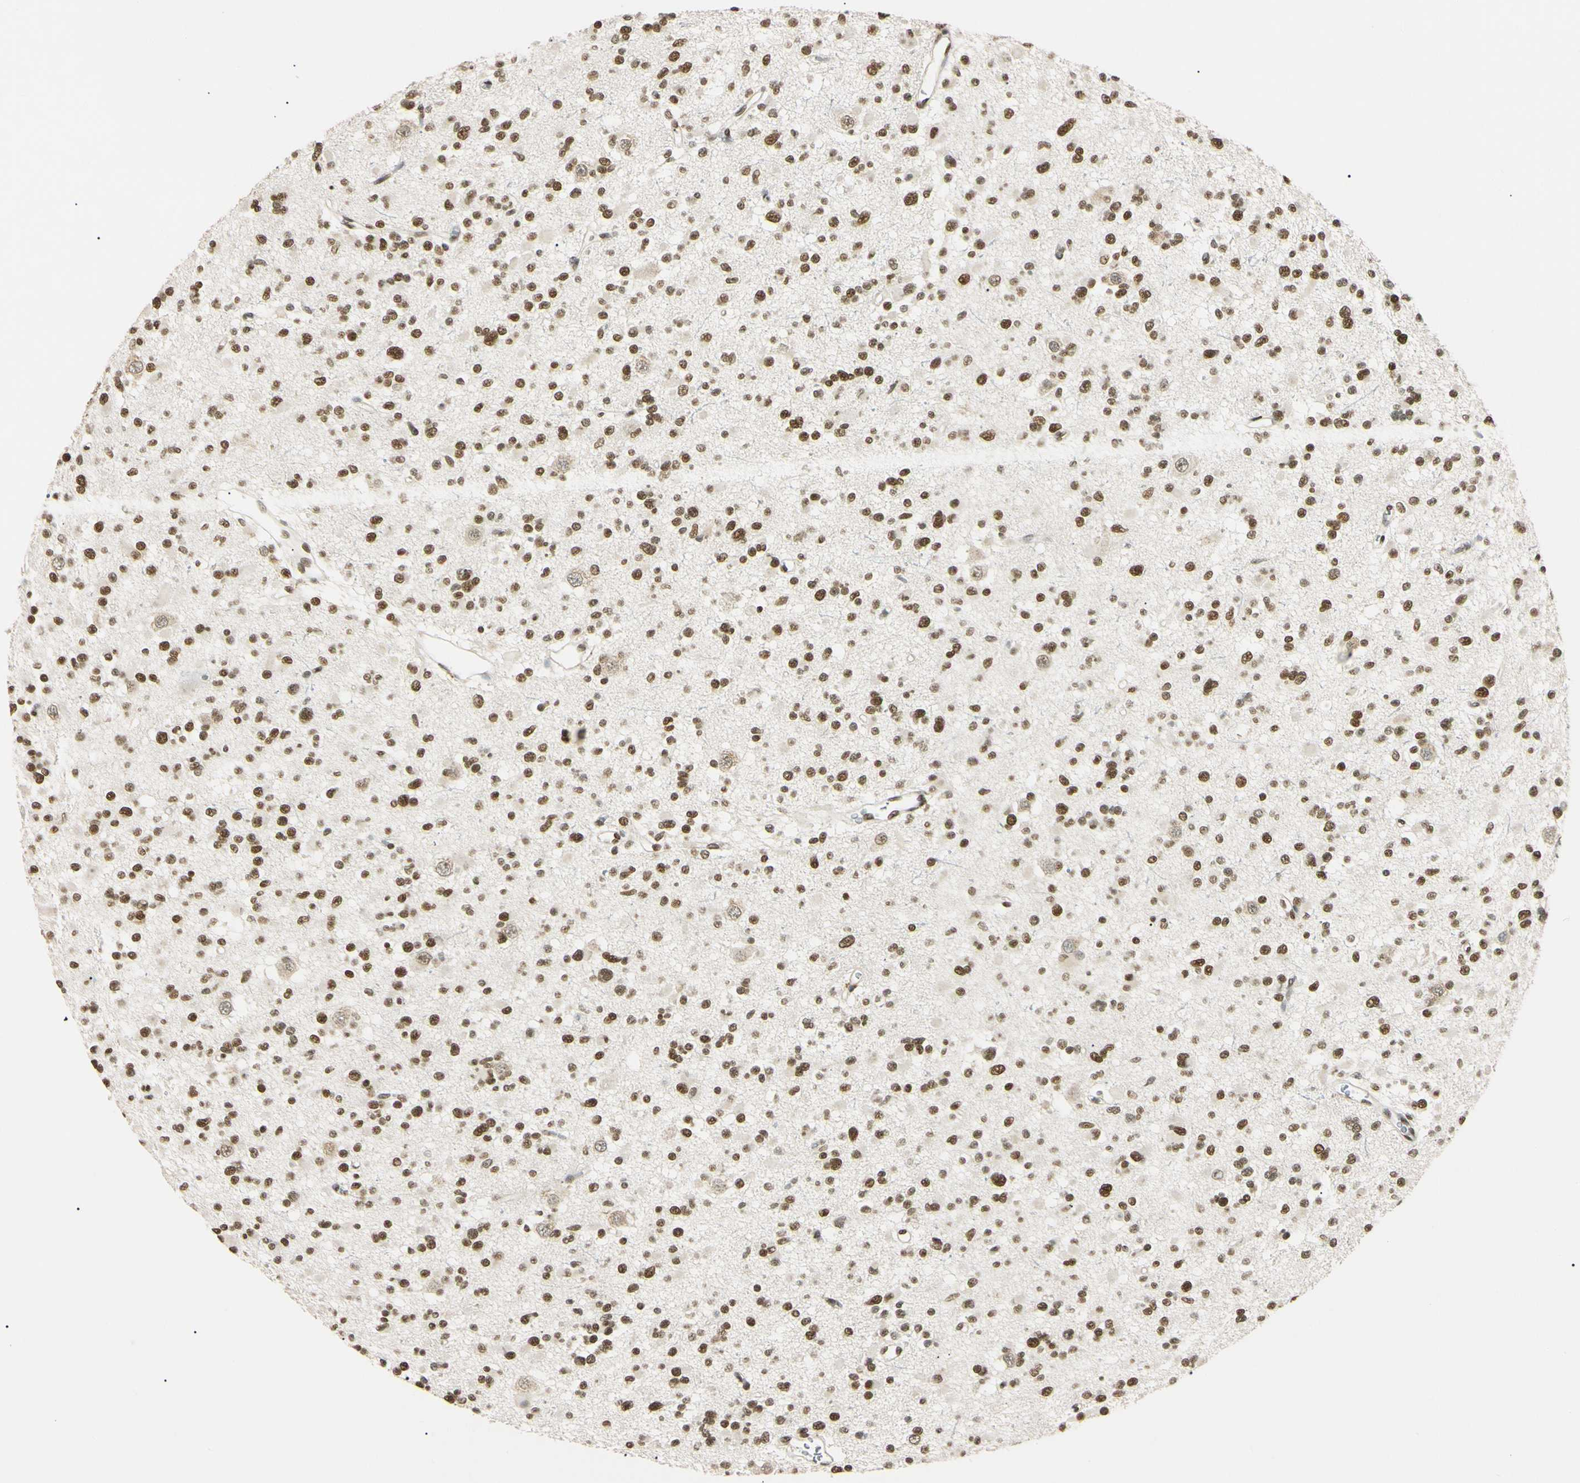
{"staining": {"intensity": "strong", "quantity": ">75%", "location": "nuclear"}, "tissue": "glioma", "cell_type": "Tumor cells", "image_type": "cancer", "snomed": [{"axis": "morphology", "description": "Glioma, malignant, Low grade"}, {"axis": "topography", "description": "Brain"}], "caption": "Protein expression analysis of malignant glioma (low-grade) exhibits strong nuclear positivity in approximately >75% of tumor cells.", "gene": "SMARCA5", "patient": {"sex": "female", "age": 22}}